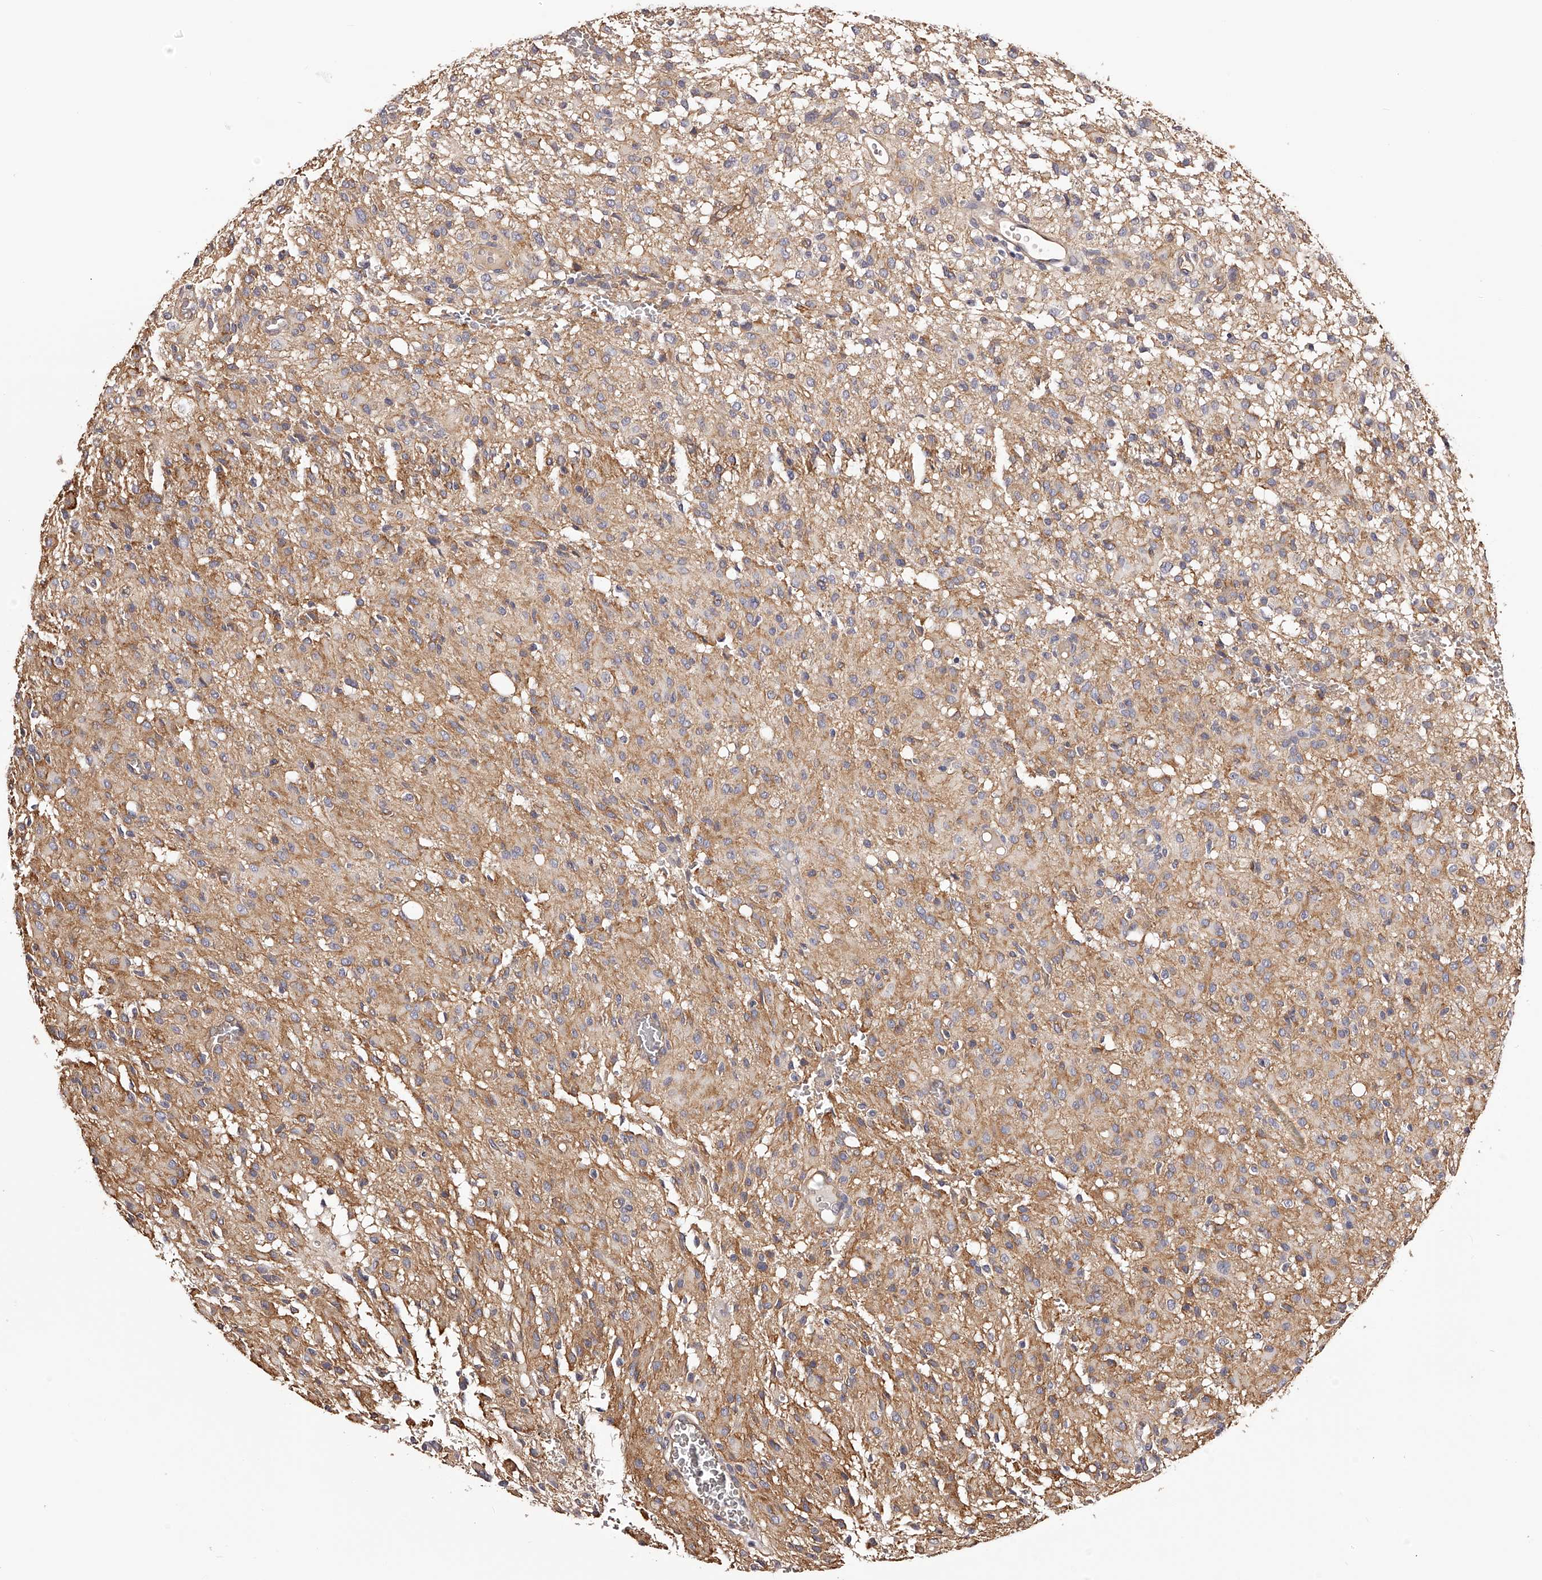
{"staining": {"intensity": "weak", "quantity": "<25%", "location": "cytoplasmic/membranous"}, "tissue": "glioma", "cell_type": "Tumor cells", "image_type": "cancer", "snomed": [{"axis": "morphology", "description": "Glioma, malignant, High grade"}, {"axis": "topography", "description": "Brain"}], "caption": "Immunohistochemistry micrograph of neoplastic tissue: high-grade glioma (malignant) stained with DAB (3,3'-diaminobenzidine) shows no significant protein staining in tumor cells. (DAB IHC visualized using brightfield microscopy, high magnification).", "gene": "LTV1", "patient": {"sex": "female", "age": 59}}